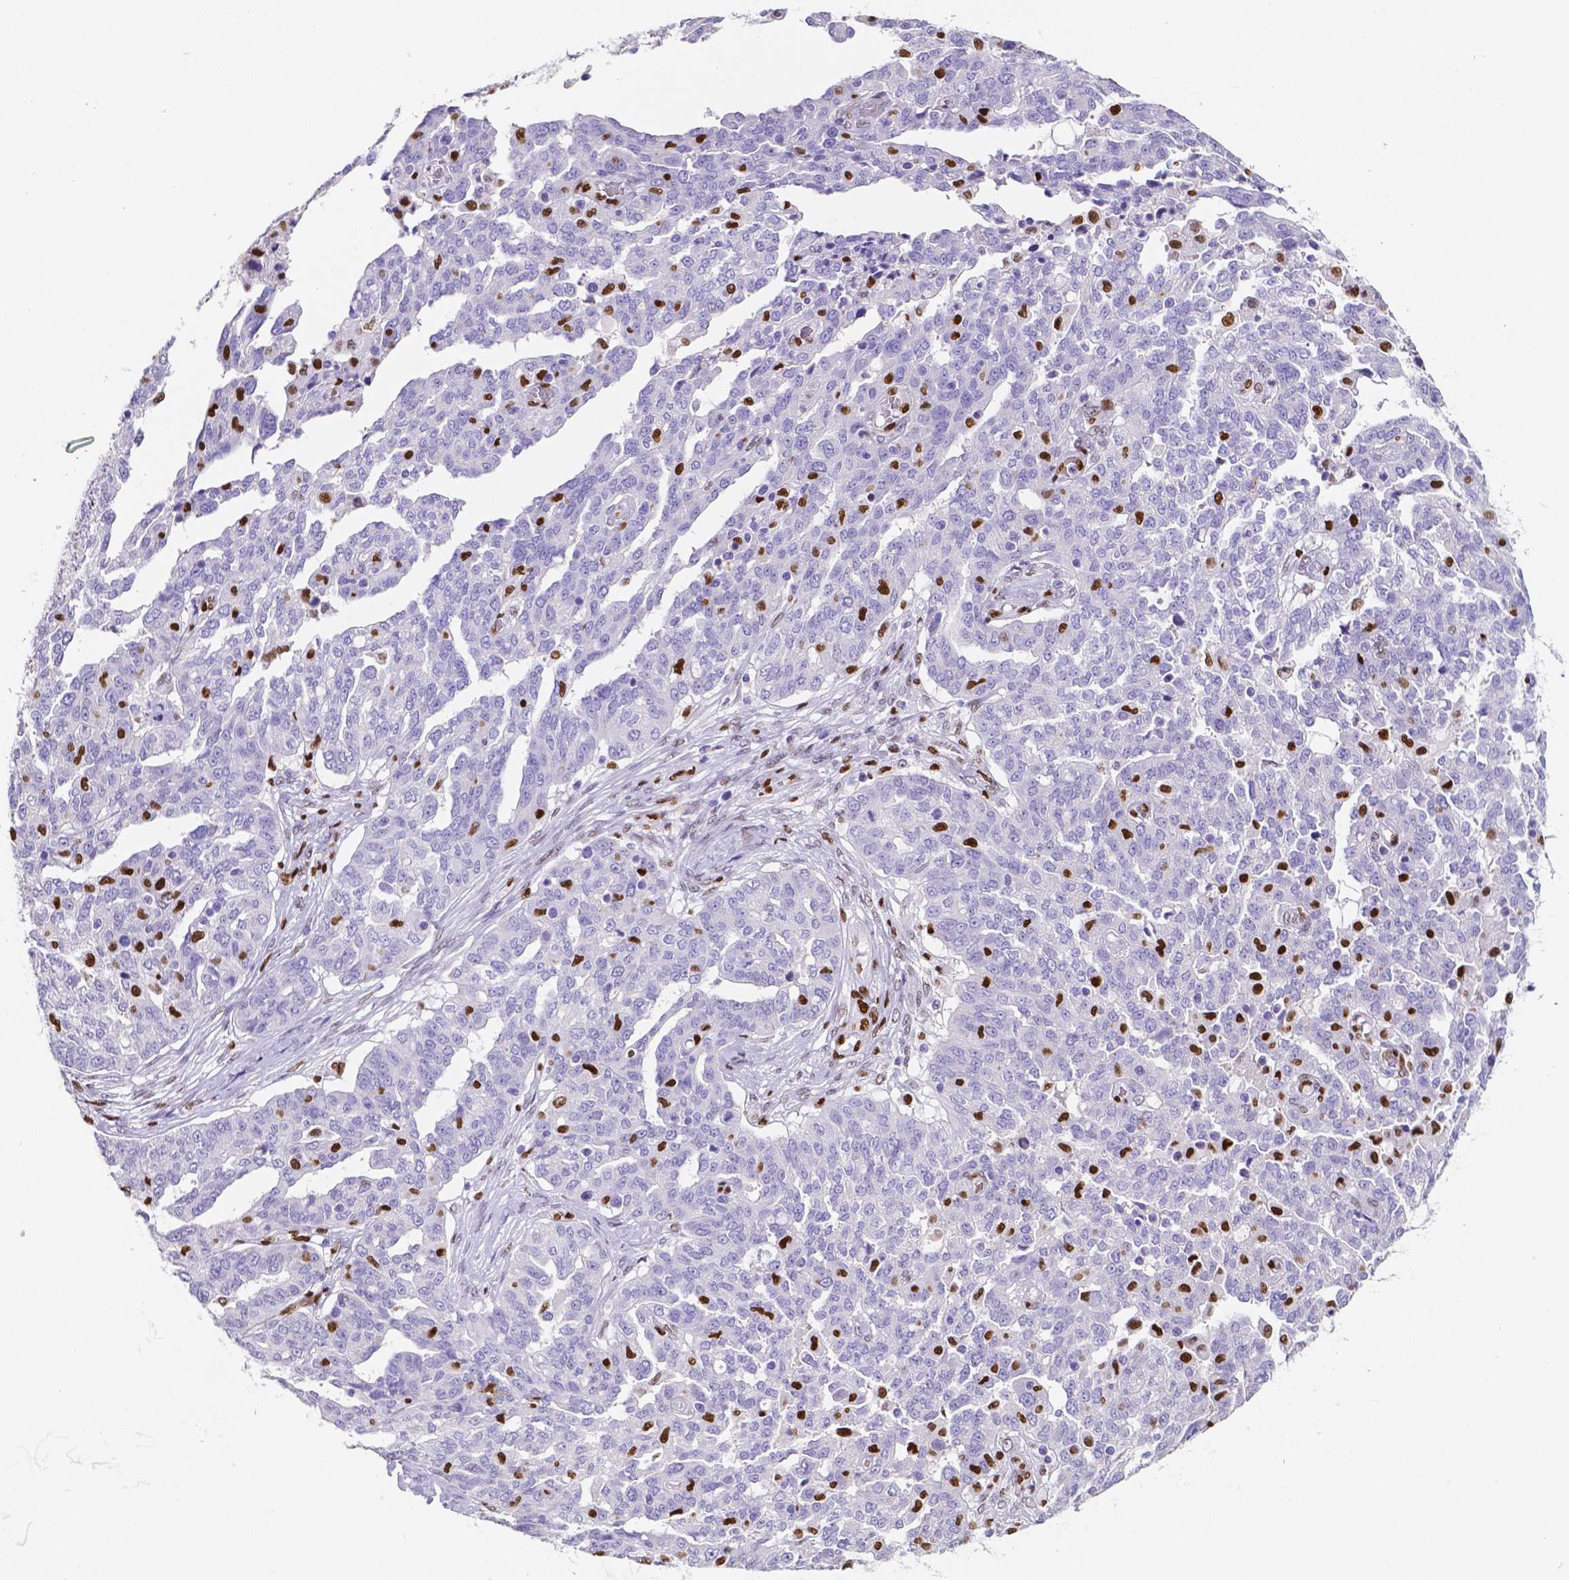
{"staining": {"intensity": "negative", "quantity": "none", "location": "none"}, "tissue": "ovarian cancer", "cell_type": "Tumor cells", "image_type": "cancer", "snomed": [{"axis": "morphology", "description": "Cystadenocarcinoma, serous, NOS"}, {"axis": "topography", "description": "Ovary"}], "caption": "Tumor cells are negative for protein expression in human ovarian cancer.", "gene": "MEF2C", "patient": {"sex": "female", "age": 67}}